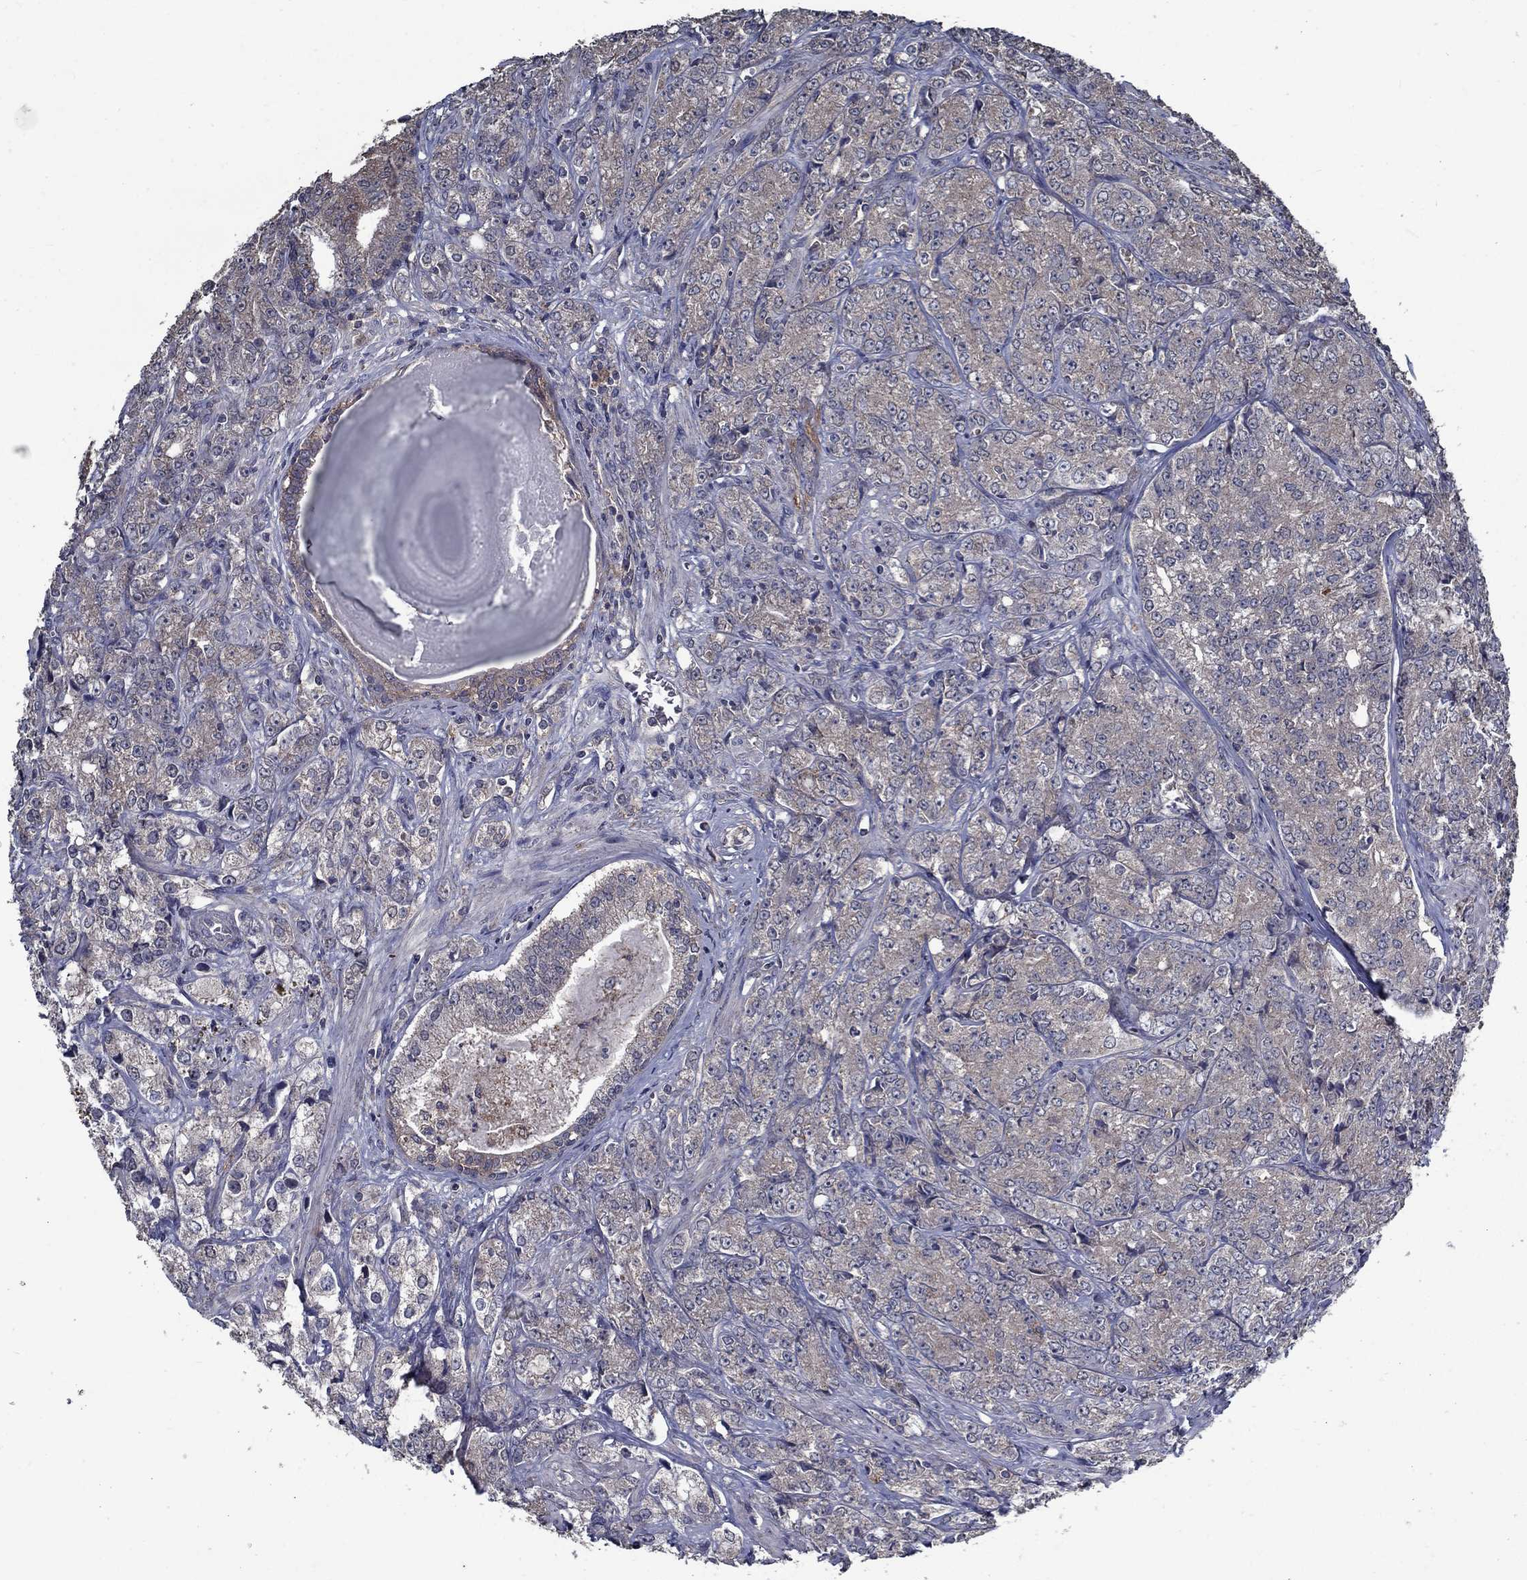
{"staining": {"intensity": "weak", "quantity": "<25%", "location": "cytoplasmic/membranous"}, "tissue": "prostate cancer", "cell_type": "Tumor cells", "image_type": "cancer", "snomed": [{"axis": "morphology", "description": "Adenocarcinoma, NOS"}, {"axis": "topography", "description": "Prostate and seminal vesicle, NOS"}, {"axis": "topography", "description": "Prostate"}], "caption": "This image is of prostate adenocarcinoma stained with IHC to label a protein in brown with the nuclei are counter-stained blue. There is no positivity in tumor cells.", "gene": "SLC44A1", "patient": {"sex": "male", "age": 68}}